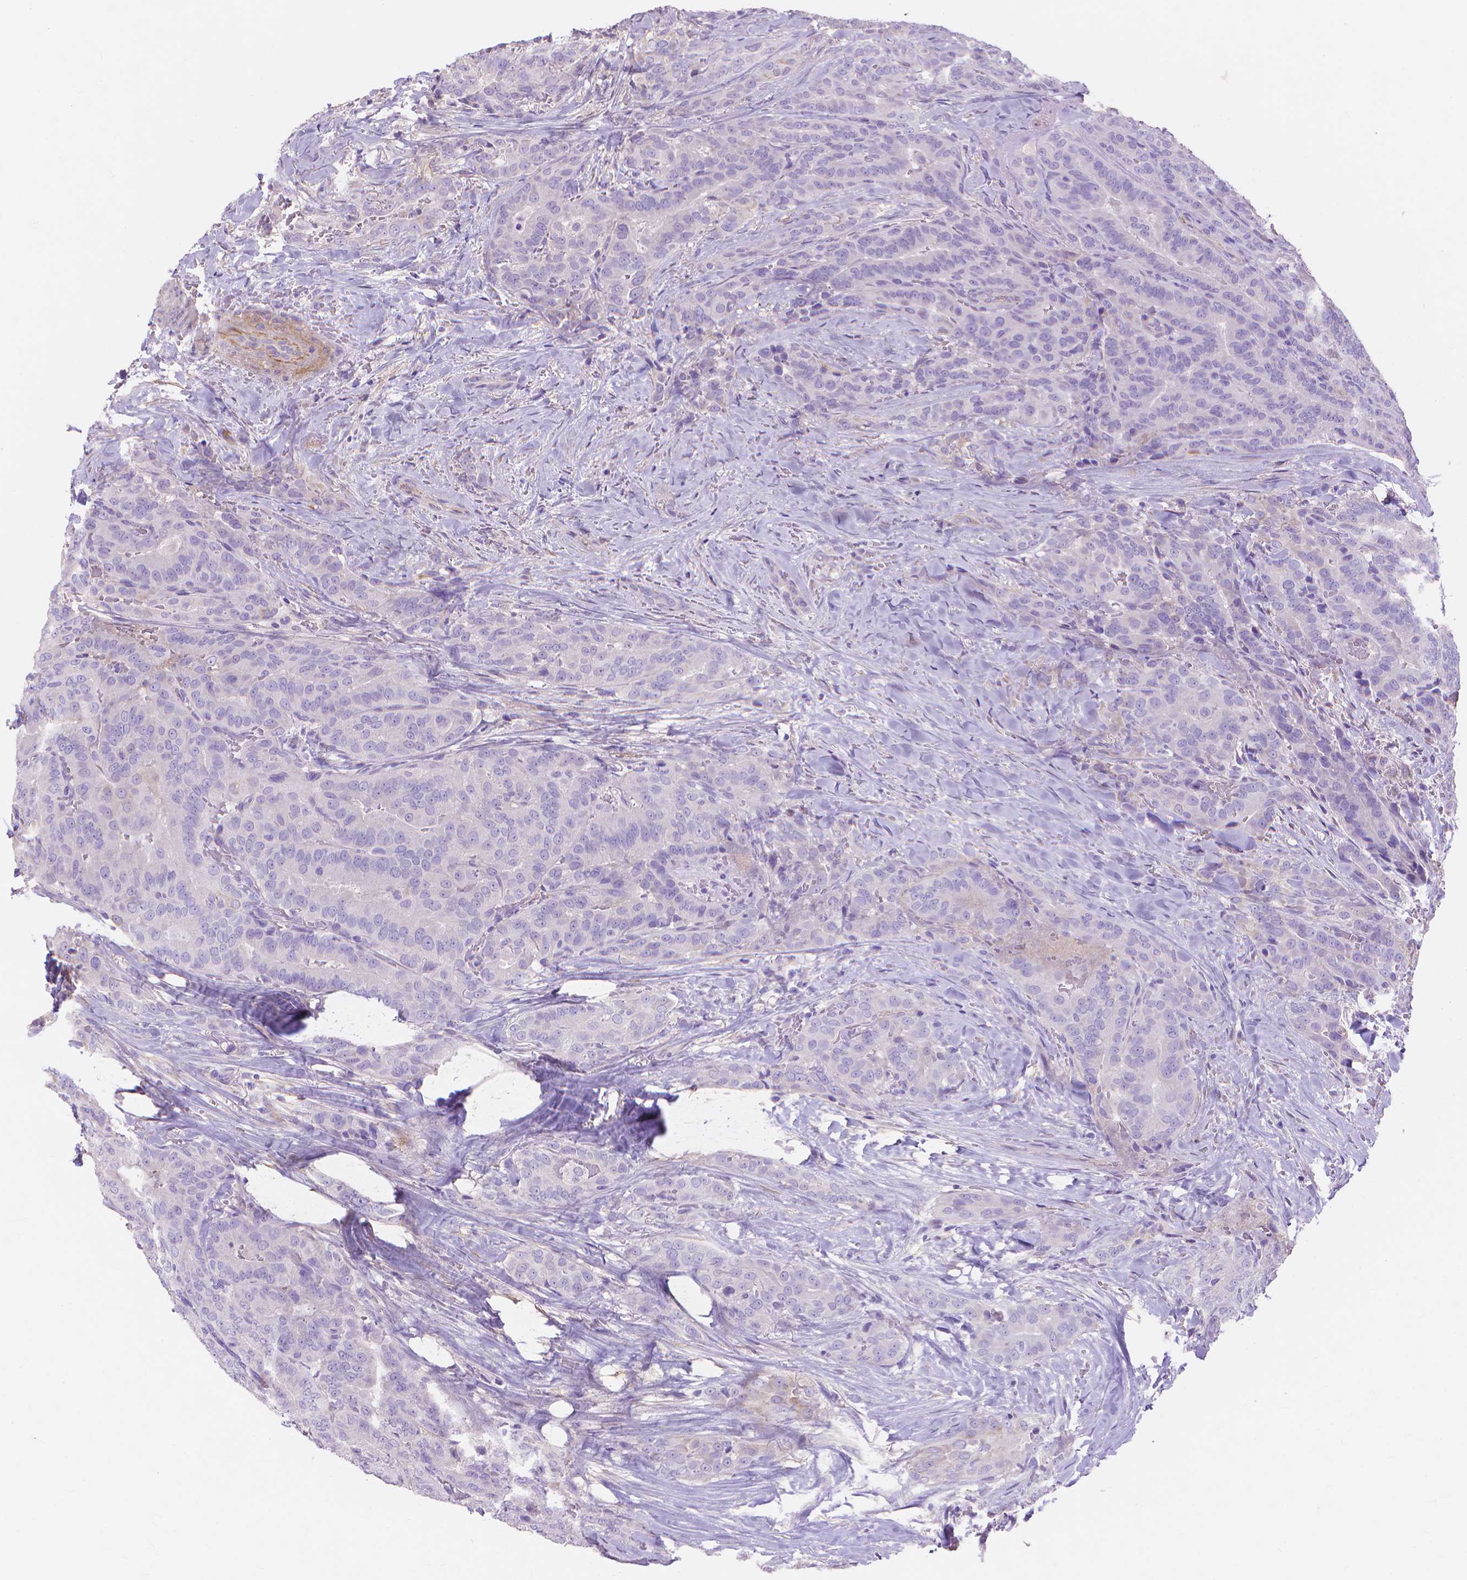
{"staining": {"intensity": "negative", "quantity": "none", "location": "none"}, "tissue": "thyroid cancer", "cell_type": "Tumor cells", "image_type": "cancer", "snomed": [{"axis": "morphology", "description": "Papillary adenocarcinoma, NOS"}, {"axis": "topography", "description": "Thyroid gland"}], "caption": "This micrograph is of thyroid papillary adenocarcinoma stained with IHC to label a protein in brown with the nuclei are counter-stained blue. There is no expression in tumor cells. (DAB immunohistochemistry (IHC) with hematoxylin counter stain).", "gene": "MBLAC1", "patient": {"sex": "male", "age": 61}}